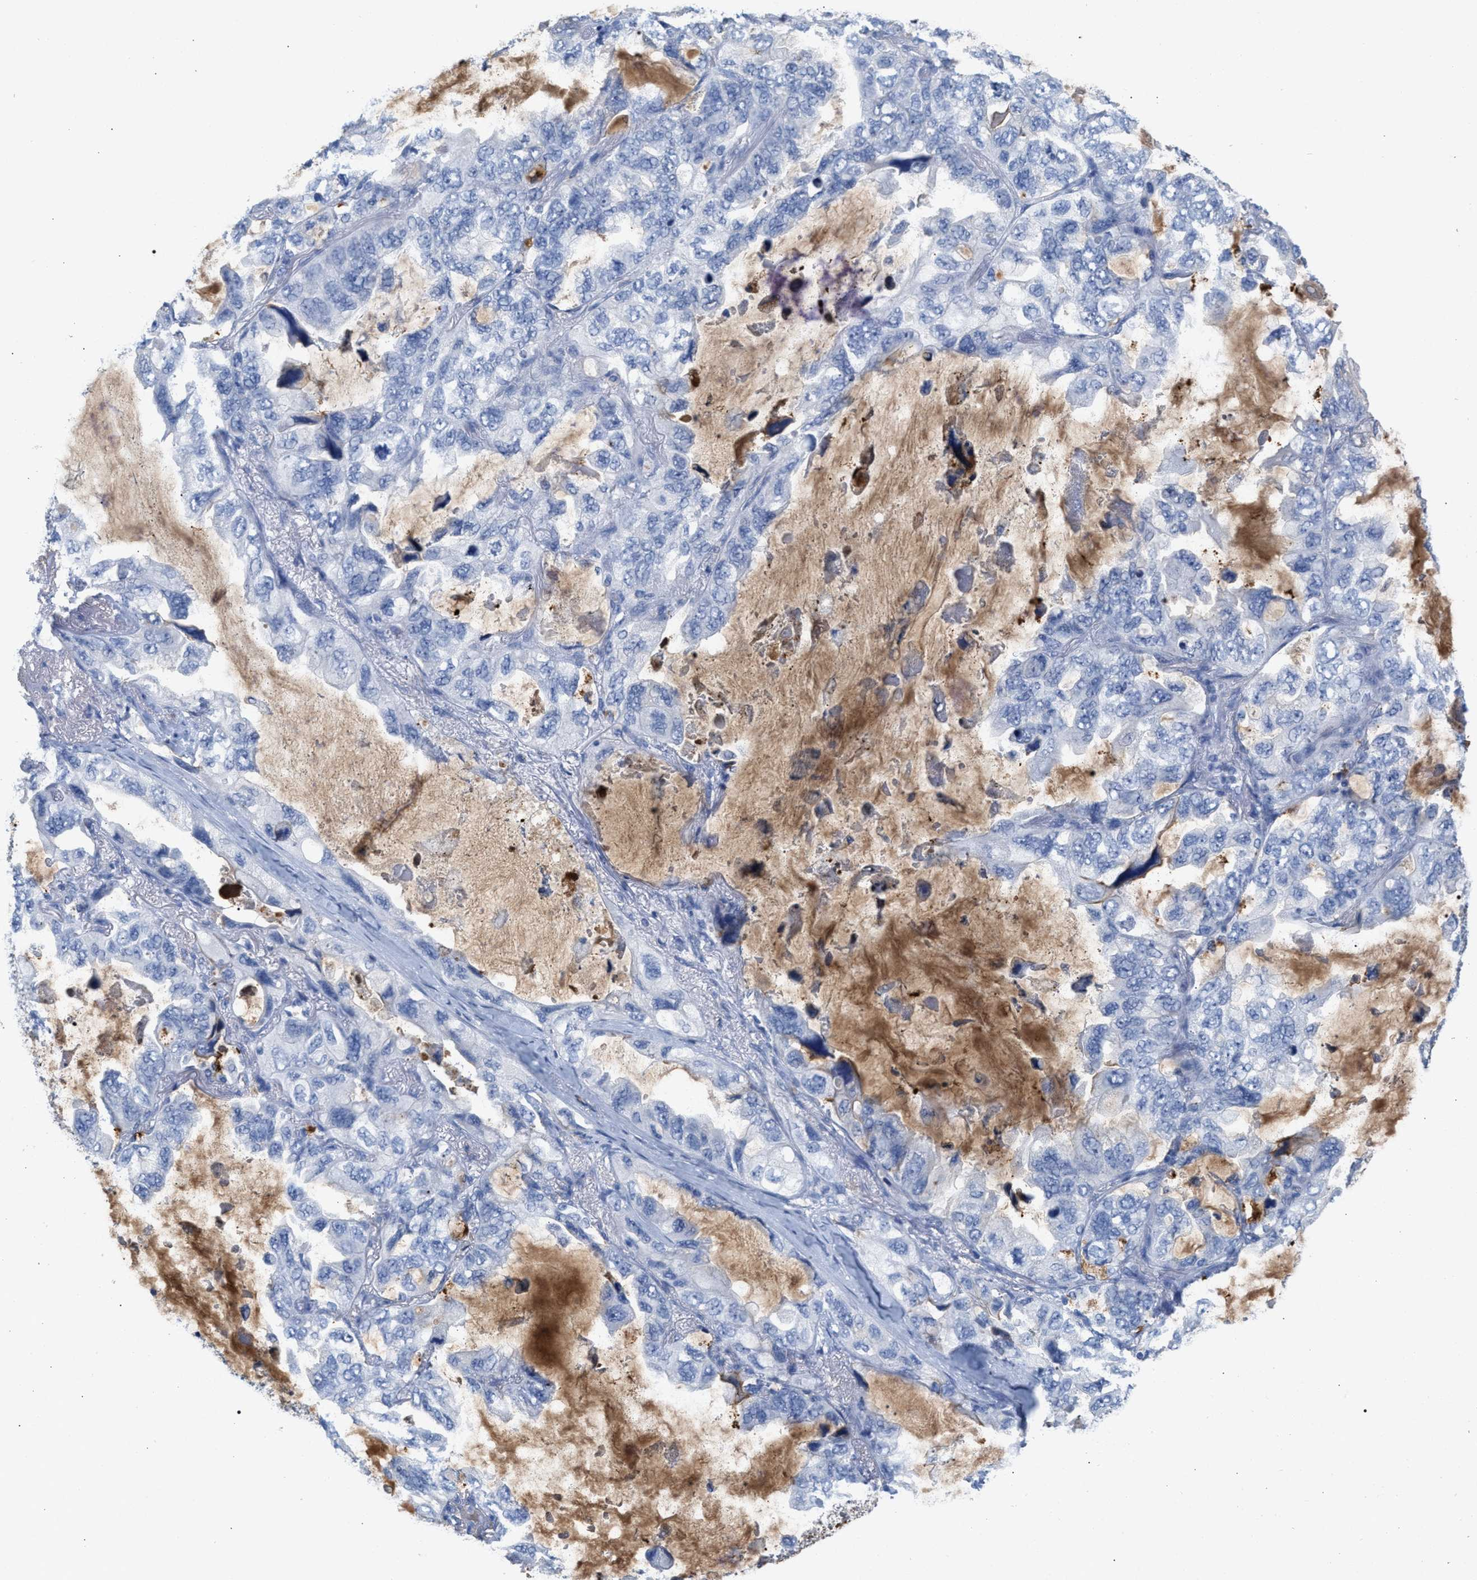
{"staining": {"intensity": "negative", "quantity": "none", "location": "none"}, "tissue": "lung cancer", "cell_type": "Tumor cells", "image_type": "cancer", "snomed": [{"axis": "morphology", "description": "Squamous cell carcinoma, NOS"}, {"axis": "topography", "description": "Lung"}], "caption": "The histopathology image exhibits no significant expression in tumor cells of lung cancer (squamous cell carcinoma).", "gene": "APOH", "patient": {"sex": "female", "age": 73}}